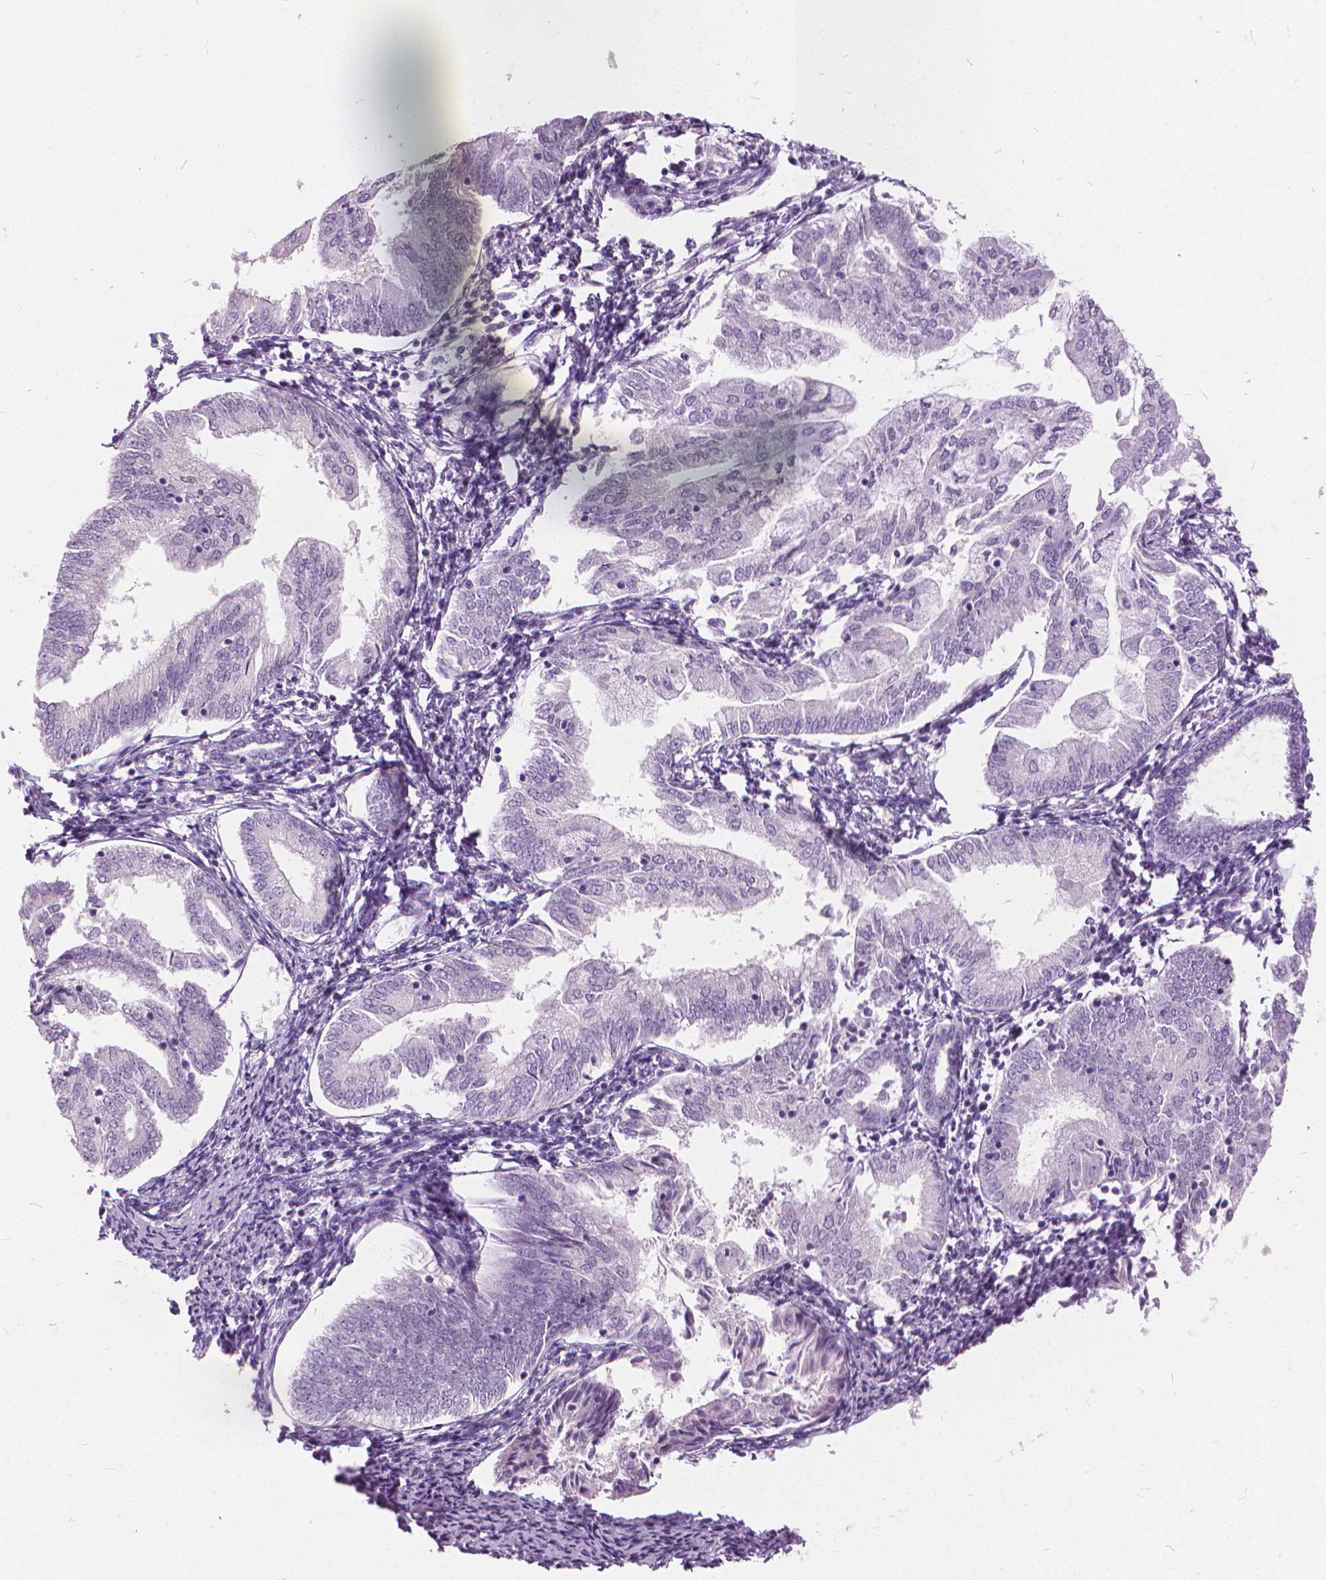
{"staining": {"intensity": "negative", "quantity": "none", "location": "none"}, "tissue": "endometrial cancer", "cell_type": "Tumor cells", "image_type": "cancer", "snomed": [{"axis": "morphology", "description": "Adenocarcinoma, NOS"}, {"axis": "topography", "description": "Endometrium"}], "caption": "Image shows no protein expression in tumor cells of adenocarcinoma (endometrial) tissue.", "gene": "DNM1", "patient": {"sex": "female", "age": 55}}